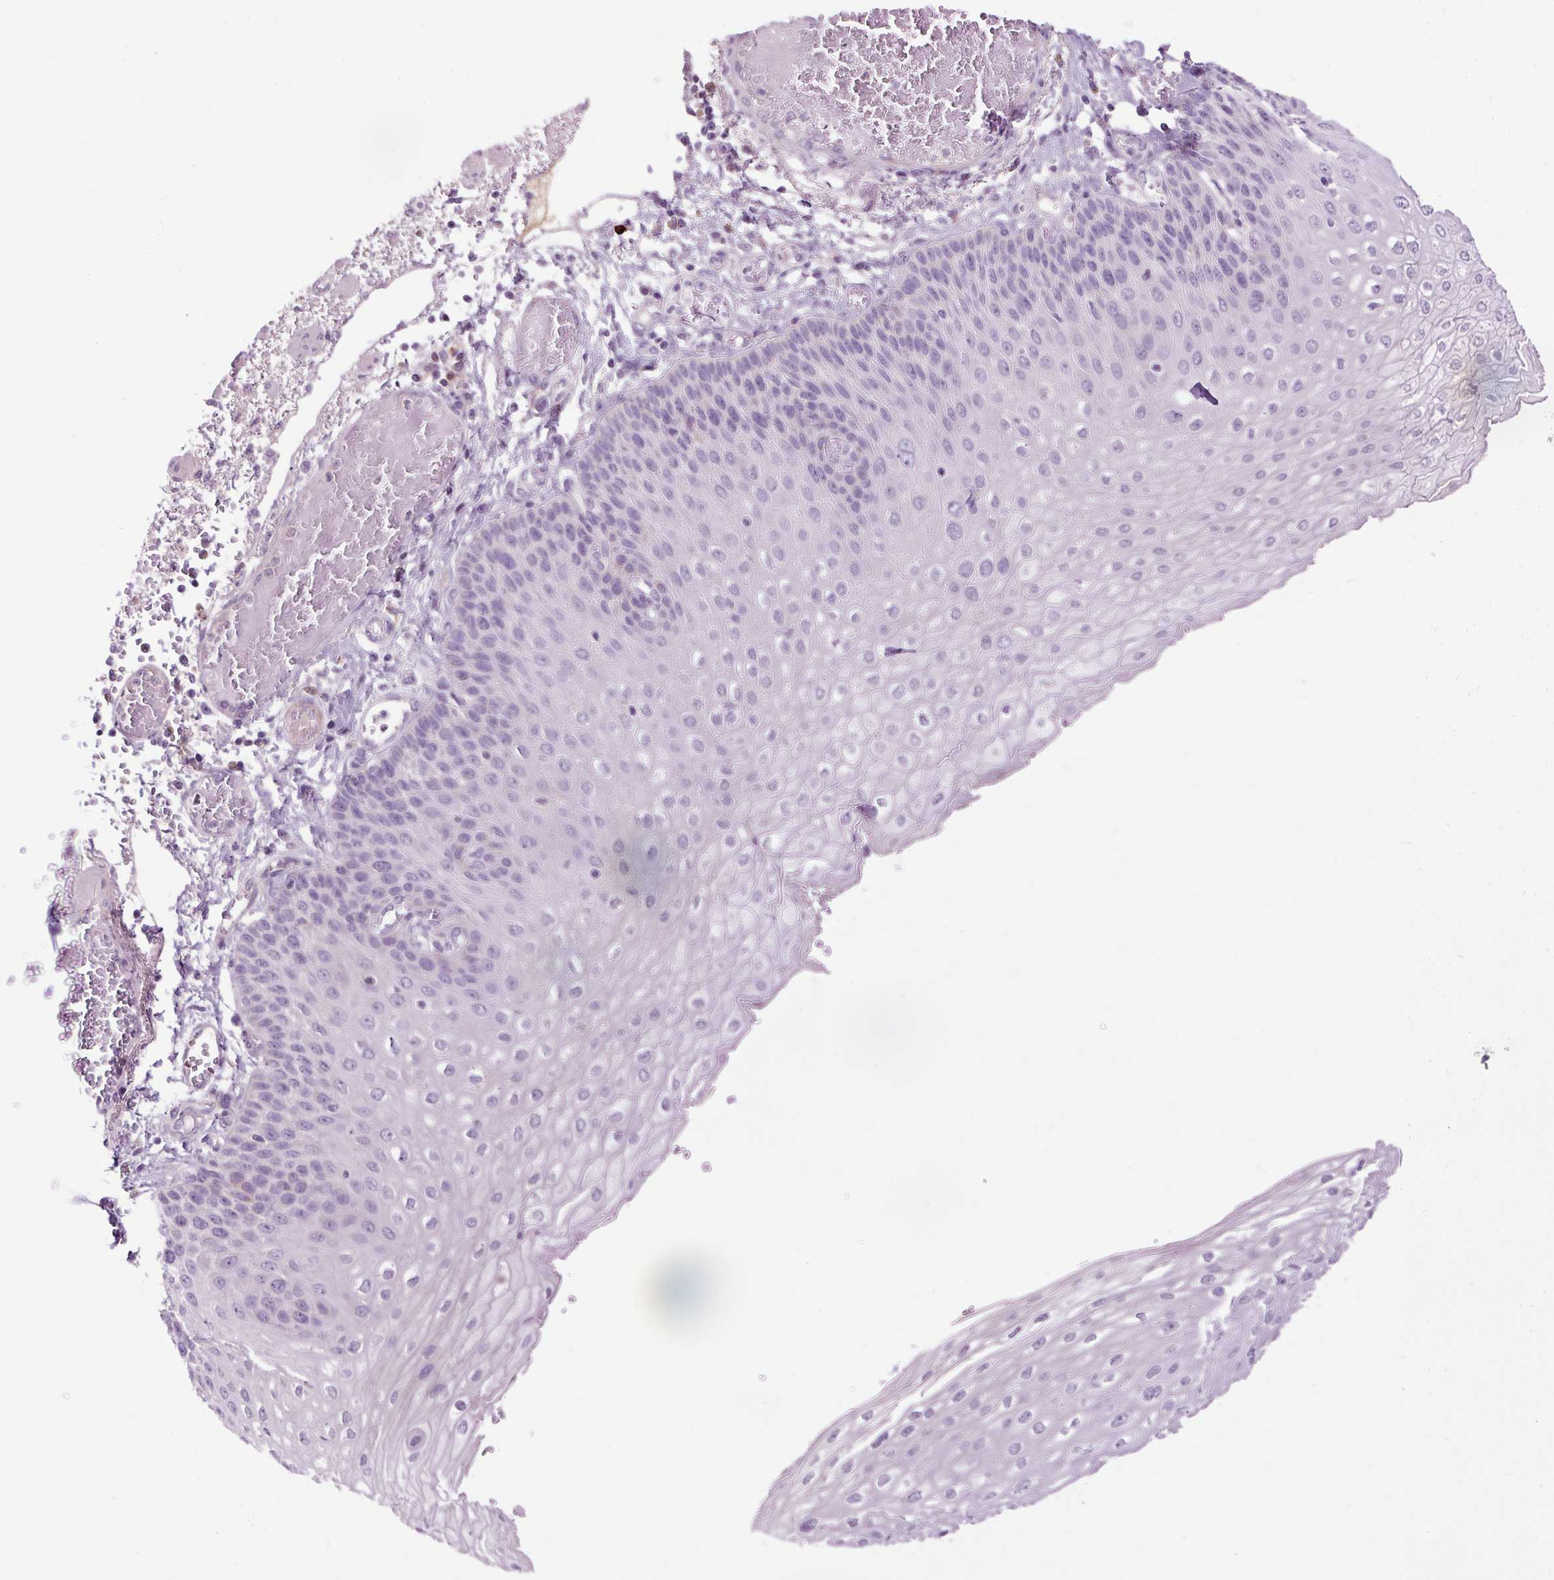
{"staining": {"intensity": "negative", "quantity": "none", "location": "none"}, "tissue": "esophagus", "cell_type": "Squamous epithelial cells", "image_type": "normal", "snomed": [{"axis": "morphology", "description": "Normal tissue, NOS"}, {"axis": "morphology", "description": "Adenocarcinoma, NOS"}, {"axis": "topography", "description": "Esophagus"}], "caption": "High magnification brightfield microscopy of unremarkable esophagus stained with DAB (brown) and counterstained with hematoxylin (blue): squamous epithelial cells show no significant expression.", "gene": "ARRDC2", "patient": {"sex": "male", "age": 81}}